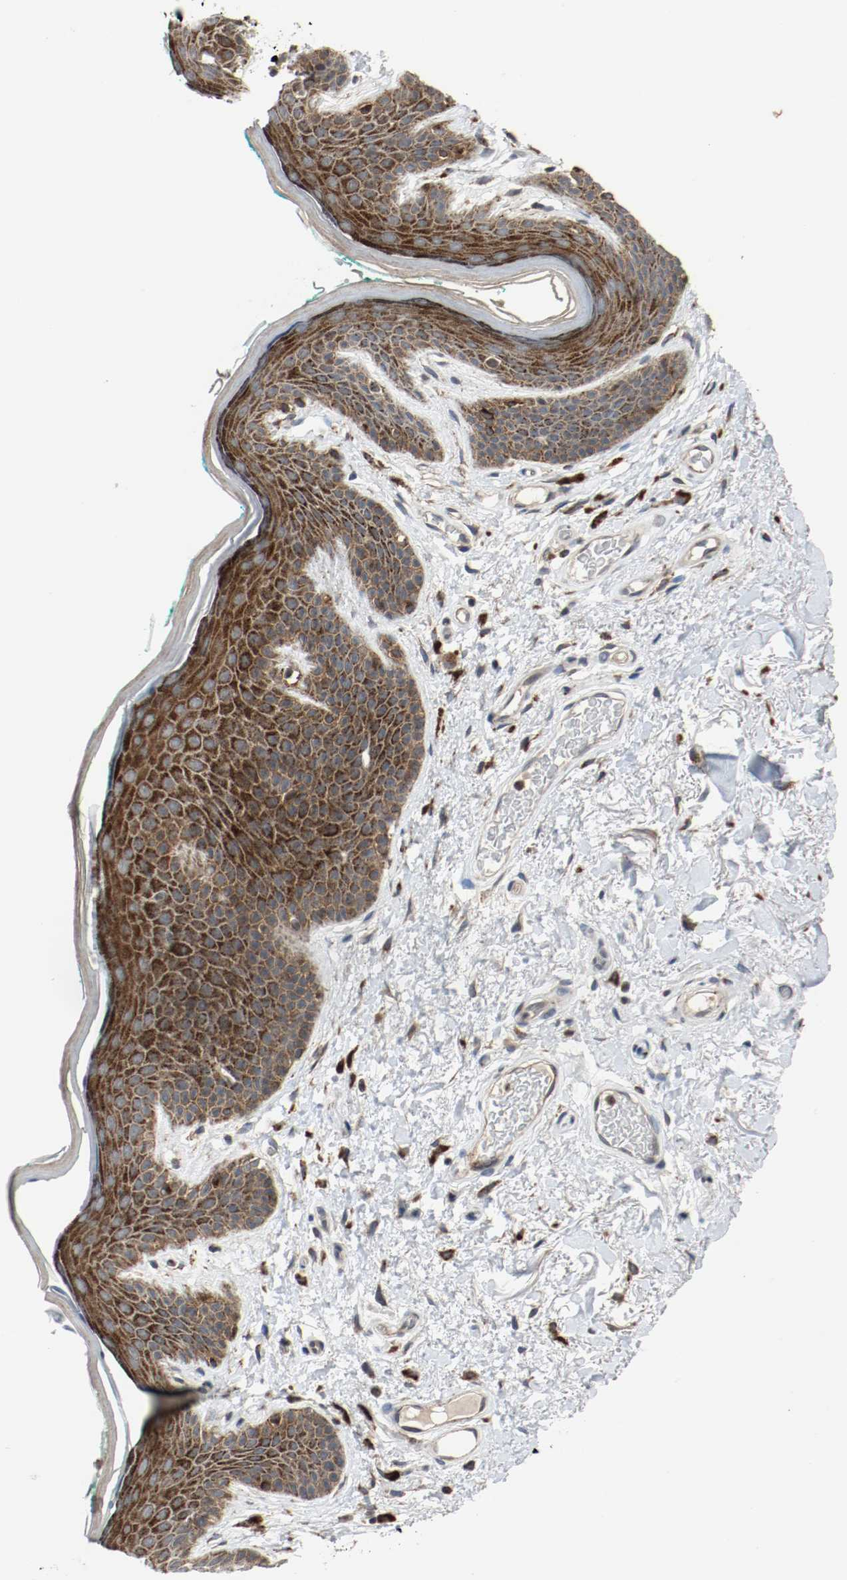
{"staining": {"intensity": "strong", "quantity": ">75%", "location": "cytoplasmic/membranous"}, "tissue": "skin", "cell_type": "Epidermal cells", "image_type": "normal", "snomed": [{"axis": "morphology", "description": "Normal tissue, NOS"}, {"axis": "topography", "description": "Anal"}], "caption": "Immunohistochemical staining of unremarkable skin displays >75% levels of strong cytoplasmic/membranous protein positivity in approximately >75% of epidermal cells.", "gene": "LAMP2", "patient": {"sex": "male", "age": 74}}